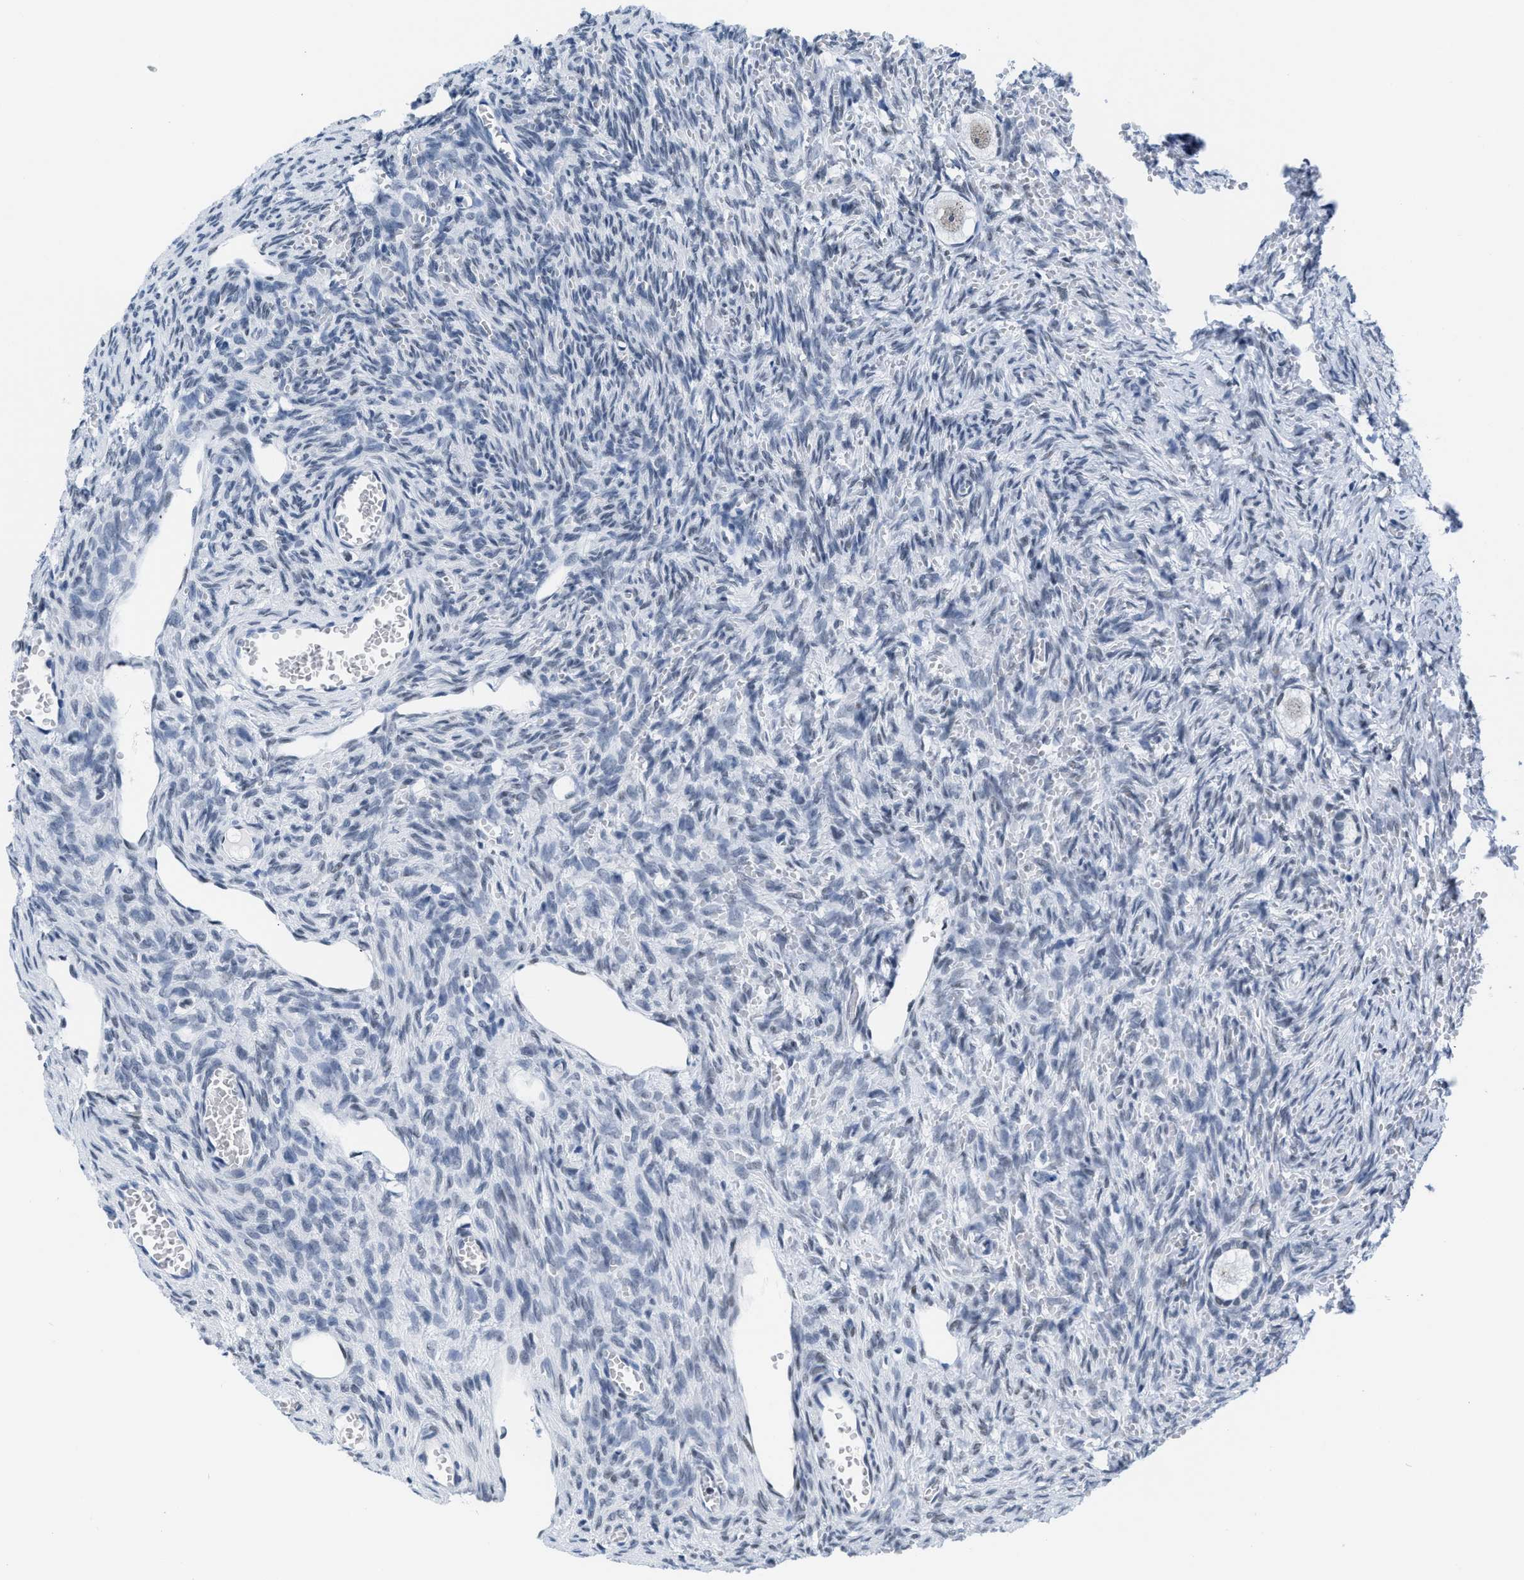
{"staining": {"intensity": "negative", "quantity": "none", "location": "none"}, "tissue": "ovary", "cell_type": "Follicle cells", "image_type": "normal", "snomed": [{"axis": "morphology", "description": "Normal tissue, NOS"}, {"axis": "topography", "description": "Ovary"}], "caption": "There is no significant staining in follicle cells of ovary. The staining was performed using DAB (3,3'-diaminobenzidine) to visualize the protein expression in brown, while the nuclei were stained in blue with hematoxylin (Magnification: 20x).", "gene": "CTBP1", "patient": {"sex": "female", "age": 27}}